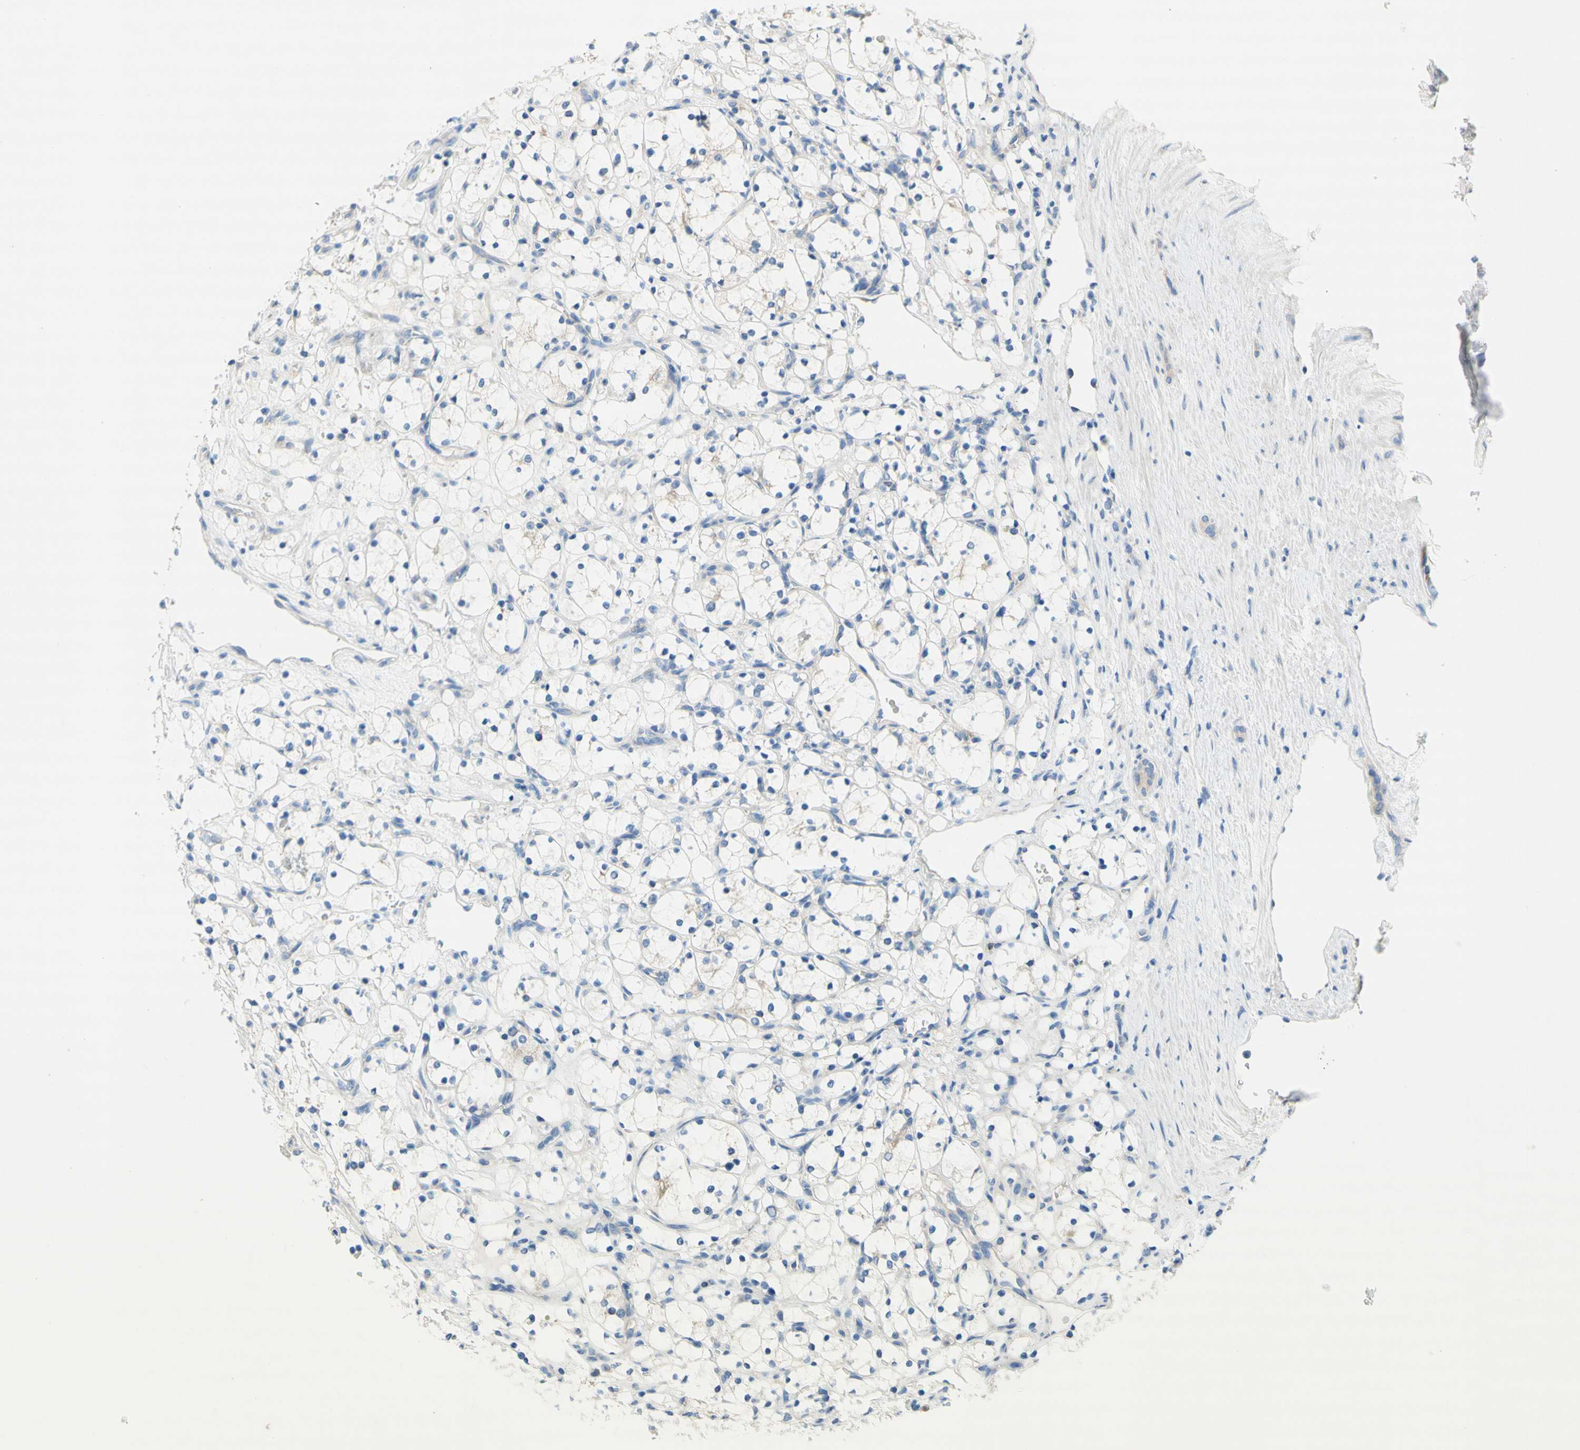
{"staining": {"intensity": "negative", "quantity": "none", "location": "none"}, "tissue": "renal cancer", "cell_type": "Tumor cells", "image_type": "cancer", "snomed": [{"axis": "morphology", "description": "Adenocarcinoma, NOS"}, {"axis": "topography", "description": "Kidney"}], "caption": "A histopathology image of adenocarcinoma (renal) stained for a protein displays no brown staining in tumor cells. (DAB immunohistochemistry with hematoxylin counter stain).", "gene": "F3", "patient": {"sex": "female", "age": 69}}